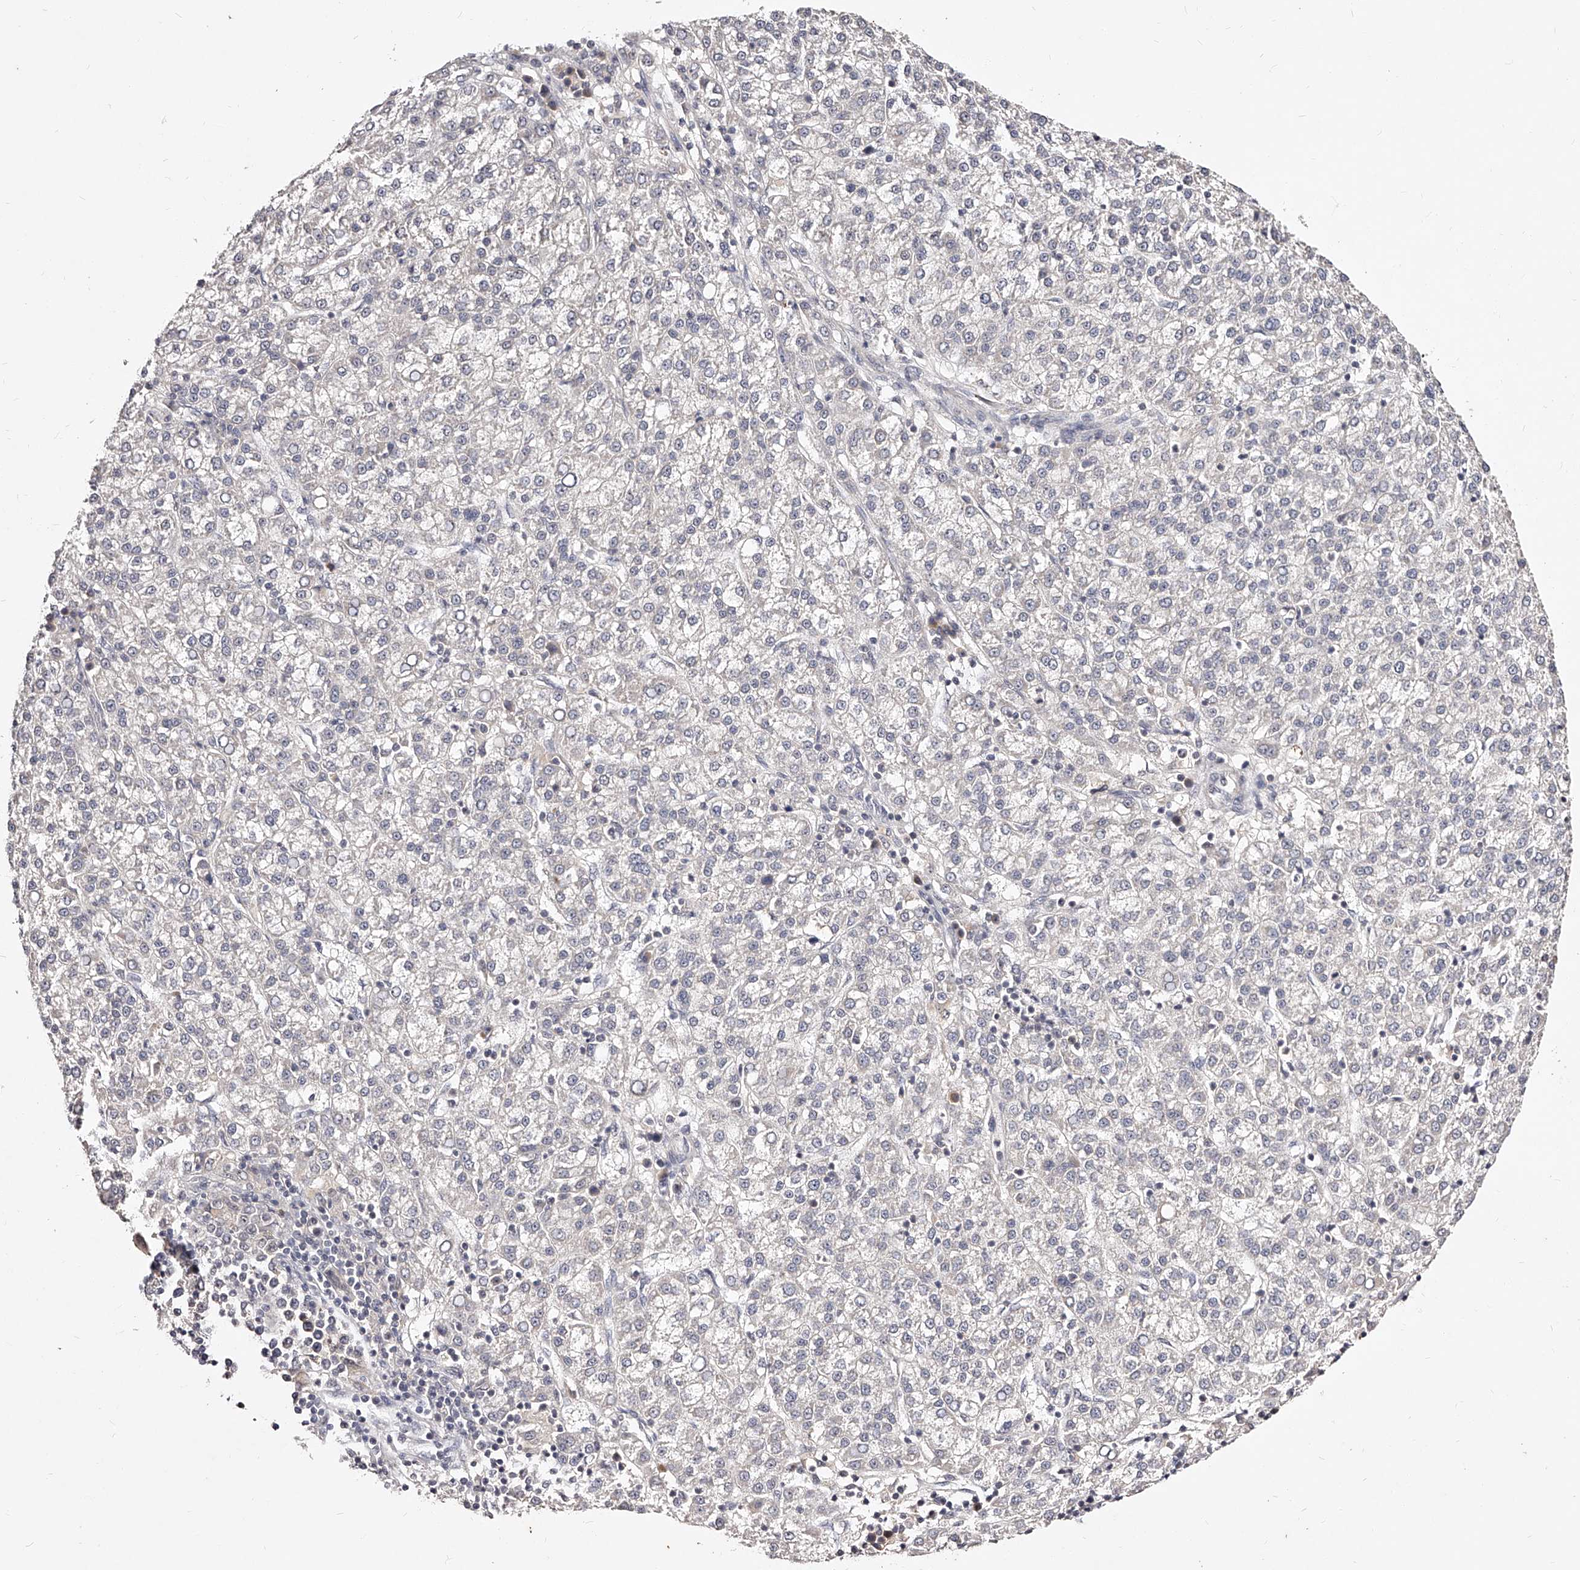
{"staining": {"intensity": "negative", "quantity": "none", "location": "none"}, "tissue": "liver cancer", "cell_type": "Tumor cells", "image_type": "cancer", "snomed": [{"axis": "morphology", "description": "Carcinoma, Hepatocellular, NOS"}, {"axis": "topography", "description": "Liver"}], "caption": "Tumor cells show no significant protein positivity in hepatocellular carcinoma (liver).", "gene": "PHACTR1", "patient": {"sex": "female", "age": 58}}